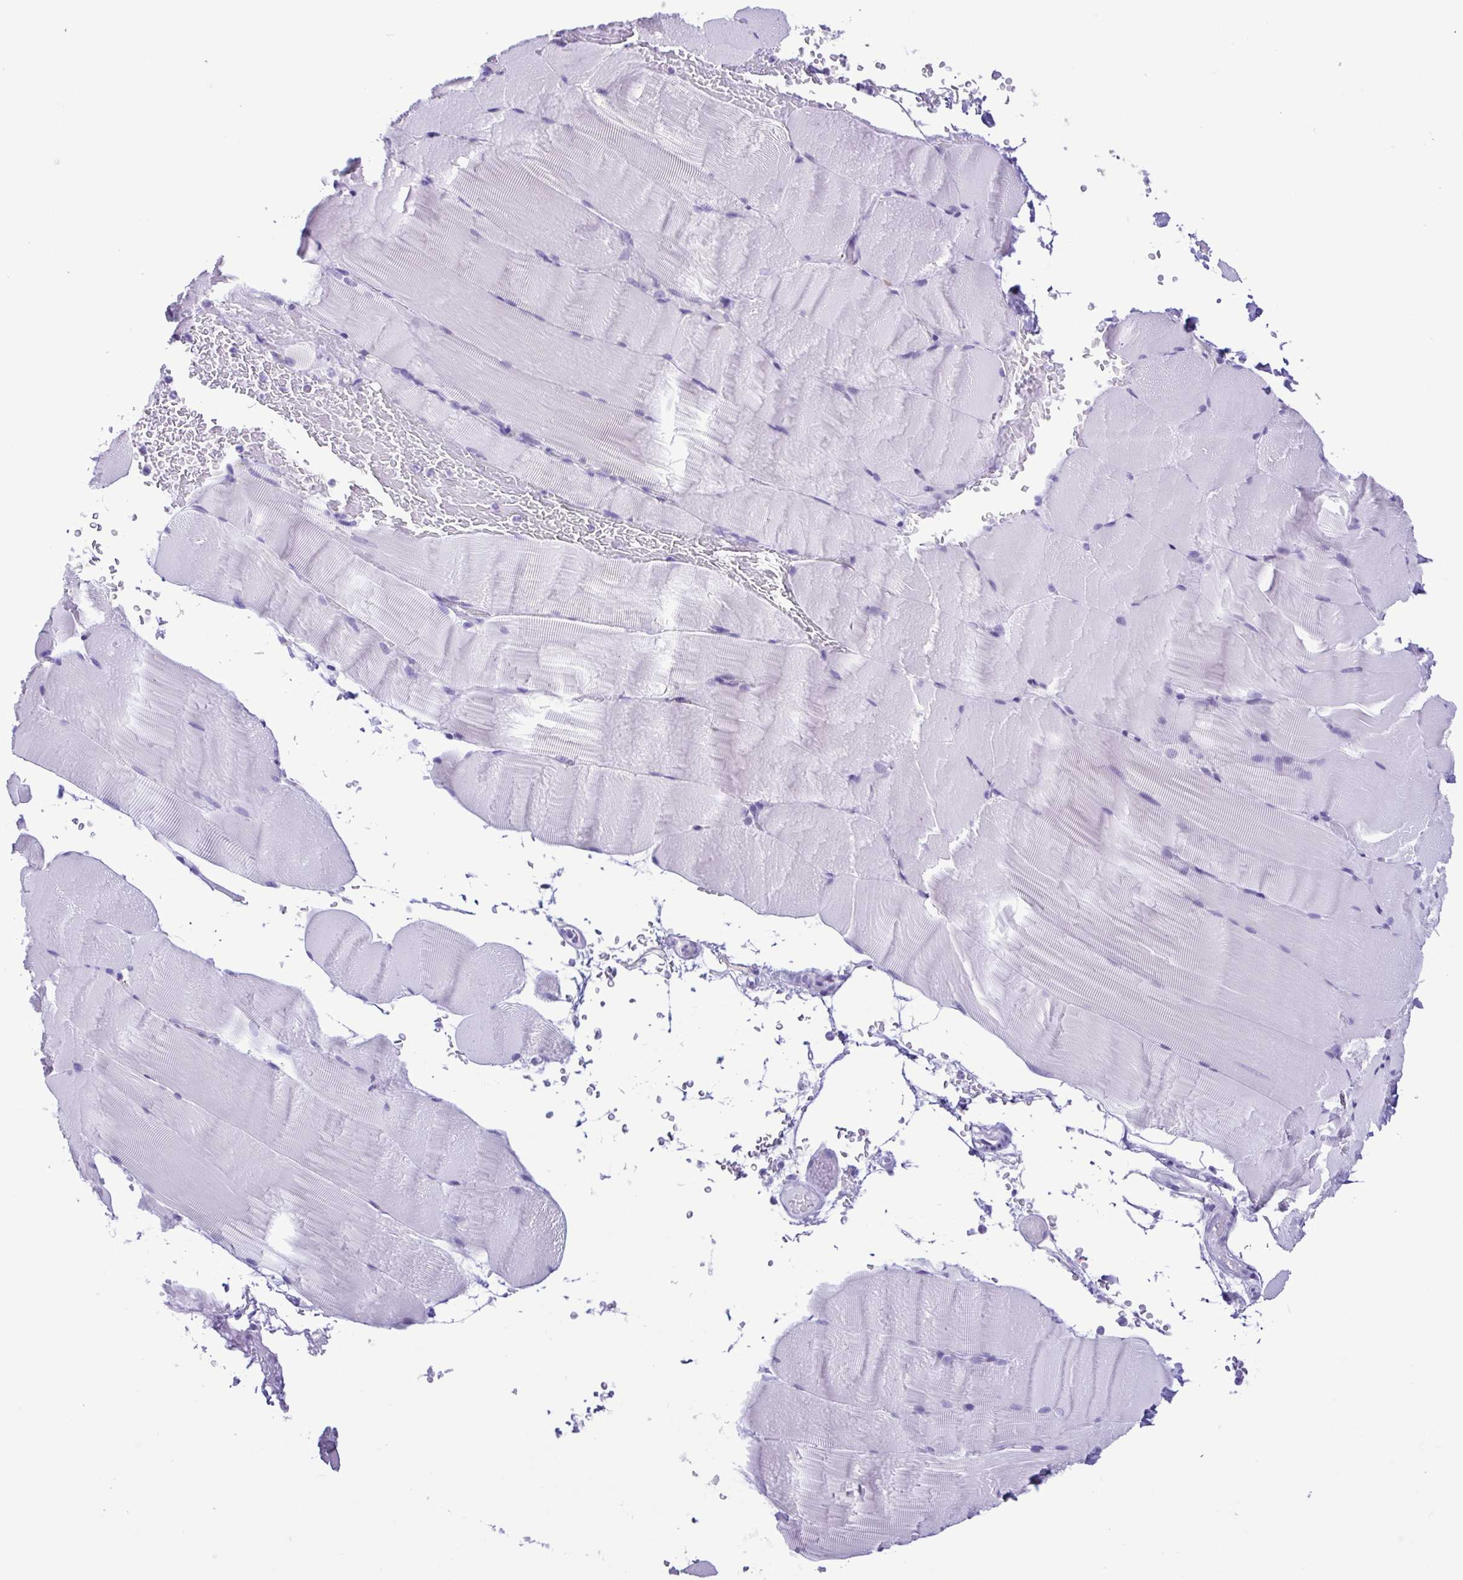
{"staining": {"intensity": "negative", "quantity": "none", "location": "none"}, "tissue": "skeletal muscle", "cell_type": "Myocytes", "image_type": "normal", "snomed": [{"axis": "morphology", "description": "Normal tissue, NOS"}, {"axis": "topography", "description": "Skeletal muscle"}], "caption": "This is a micrograph of IHC staining of normal skeletal muscle, which shows no positivity in myocytes. (Brightfield microscopy of DAB (3,3'-diaminobenzidine) IHC at high magnification).", "gene": "SPATA16", "patient": {"sex": "female", "age": 37}}